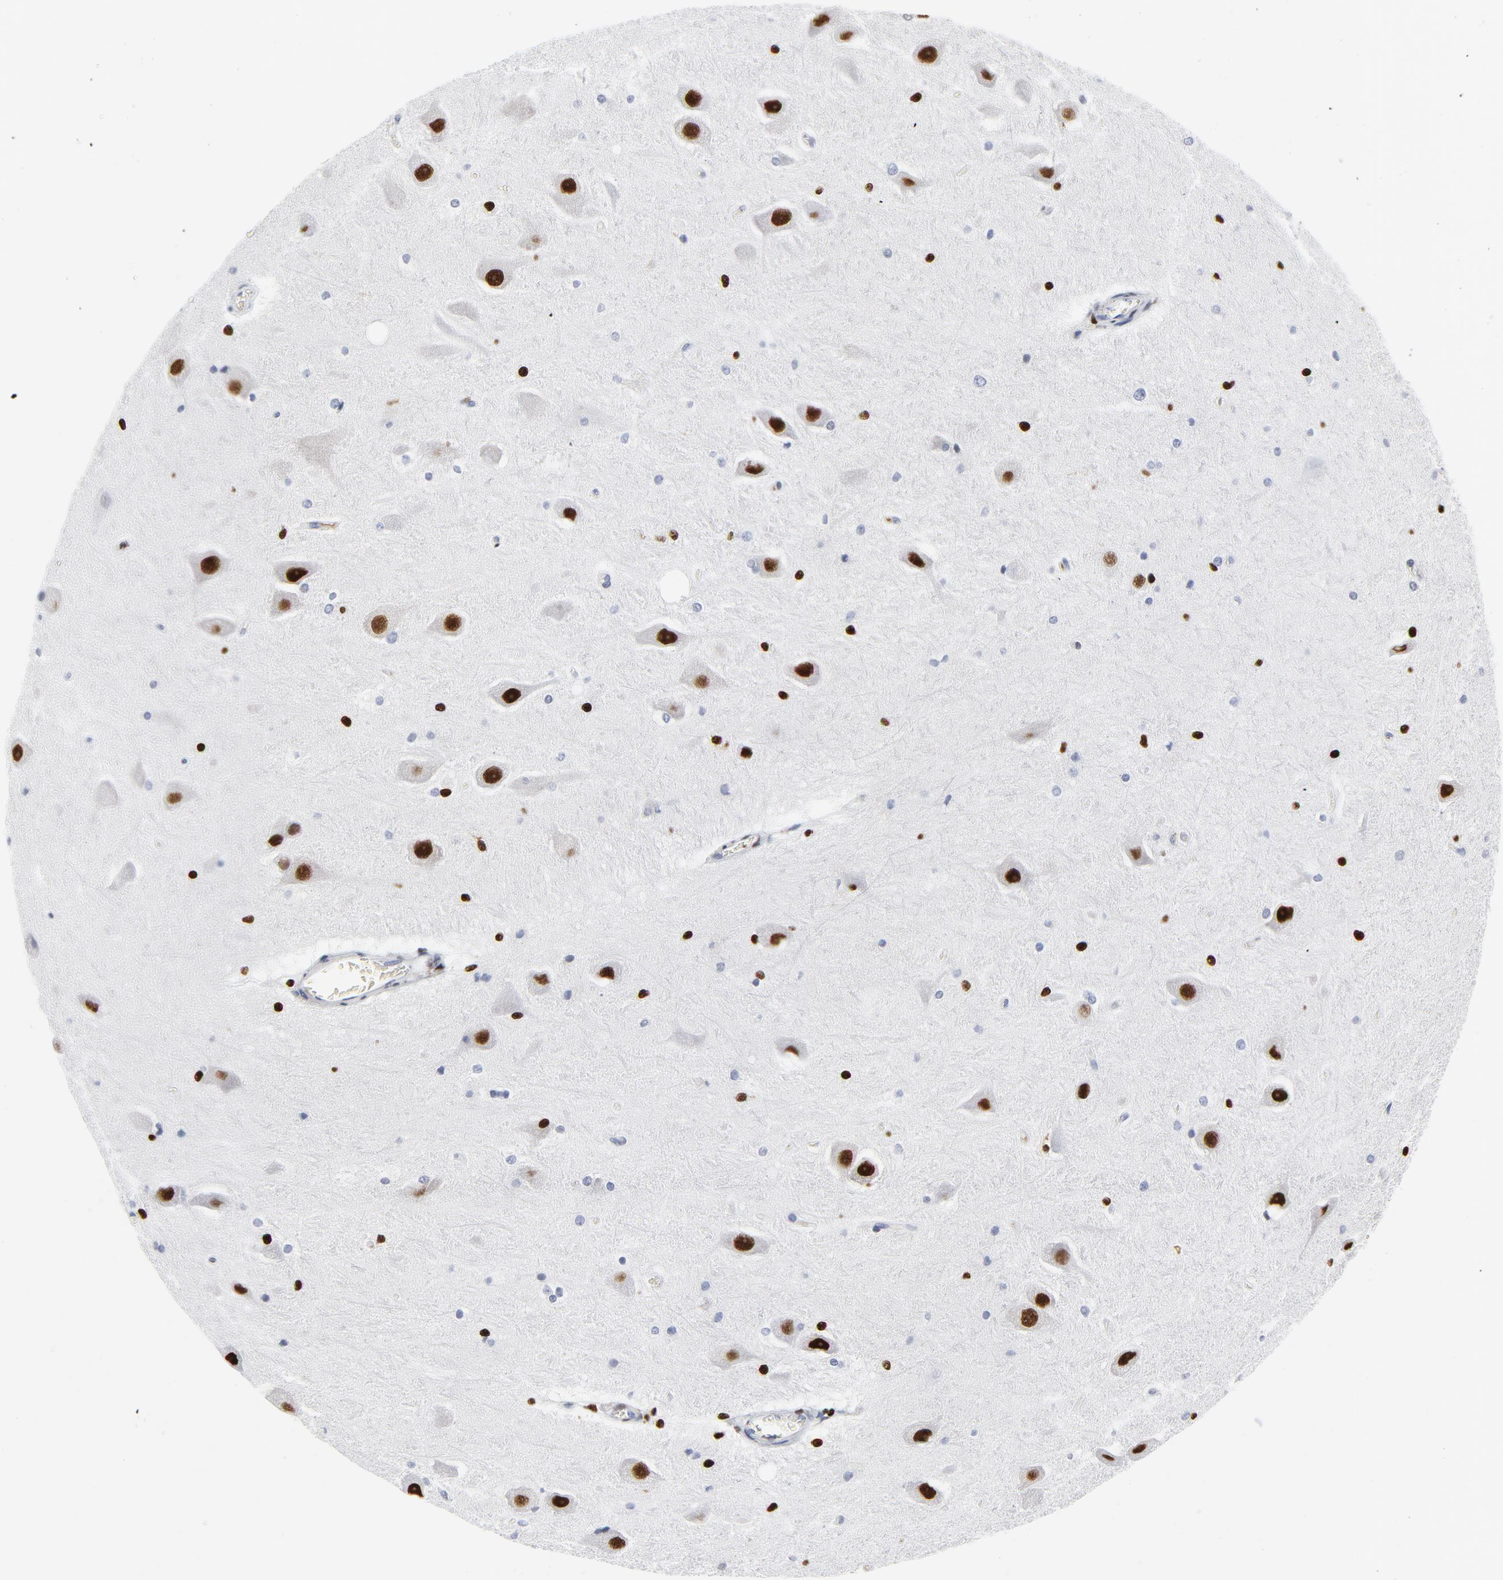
{"staining": {"intensity": "strong", "quantity": "25%-75%", "location": "nuclear"}, "tissue": "hippocampus", "cell_type": "Glial cells", "image_type": "normal", "snomed": [{"axis": "morphology", "description": "Normal tissue, NOS"}, {"axis": "topography", "description": "Hippocampus"}], "caption": "Hippocampus stained with DAB immunohistochemistry (IHC) displays high levels of strong nuclear expression in about 25%-75% of glial cells. Nuclei are stained in blue.", "gene": "SMARCC2", "patient": {"sex": "female", "age": 19}}